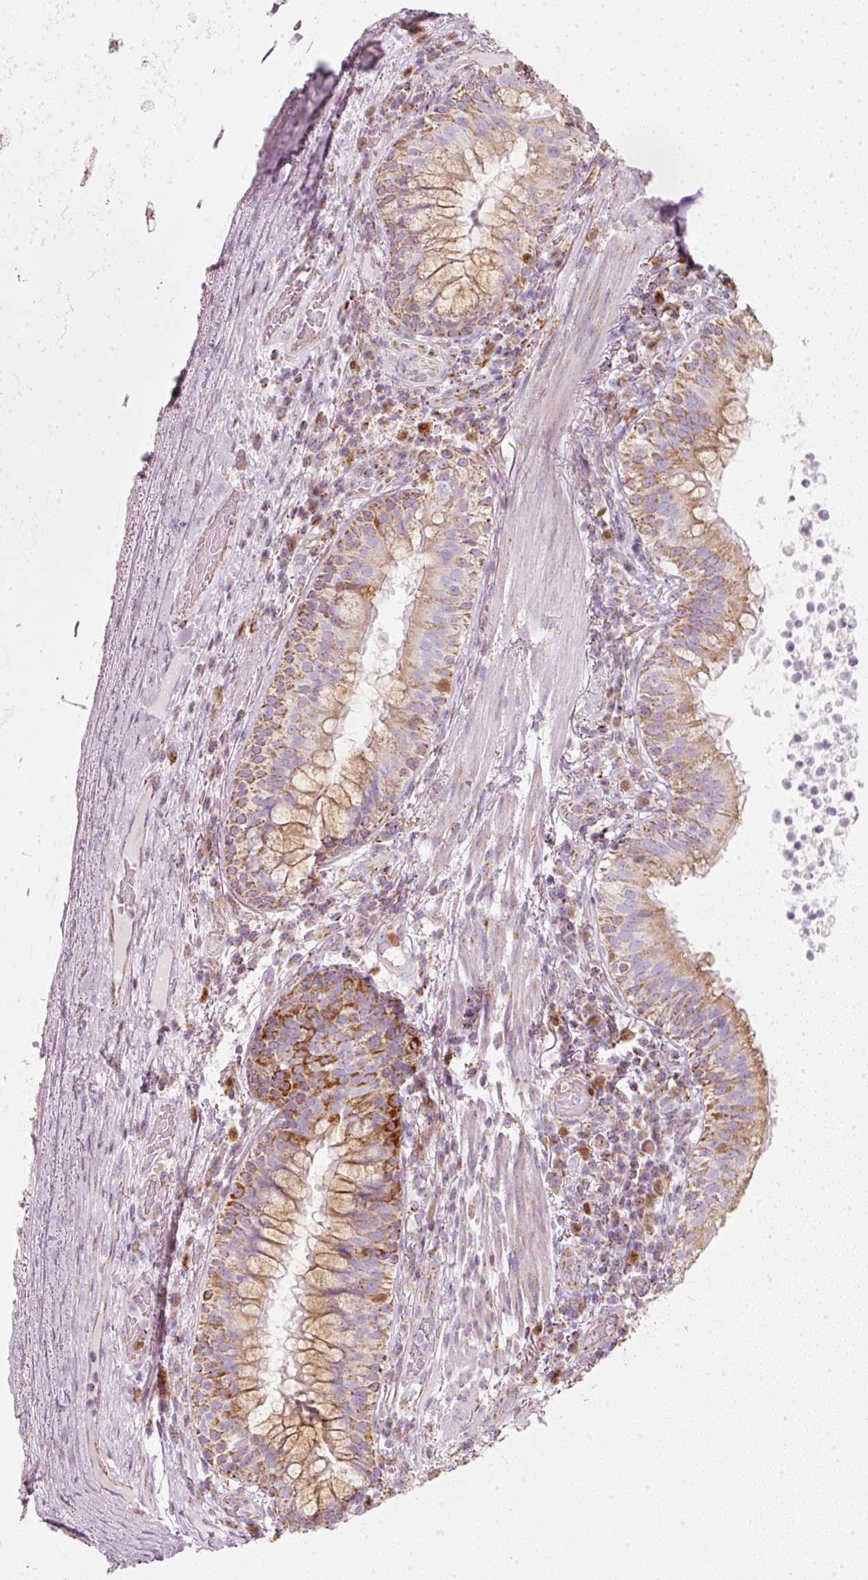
{"staining": {"intensity": "moderate", "quantity": ">75%", "location": "cytoplasmic/membranous,nuclear"}, "tissue": "bronchus", "cell_type": "Respiratory epithelial cells", "image_type": "normal", "snomed": [{"axis": "morphology", "description": "Normal tissue, NOS"}, {"axis": "topography", "description": "Cartilage tissue"}, {"axis": "topography", "description": "Bronchus"}], "caption": "The micrograph reveals immunohistochemical staining of benign bronchus. There is moderate cytoplasmic/membranous,nuclear staining is present in approximately >75% of respiratory epithelial cells.", "gene": "DUT", "patient": {"sex": "male", "age": 56}}